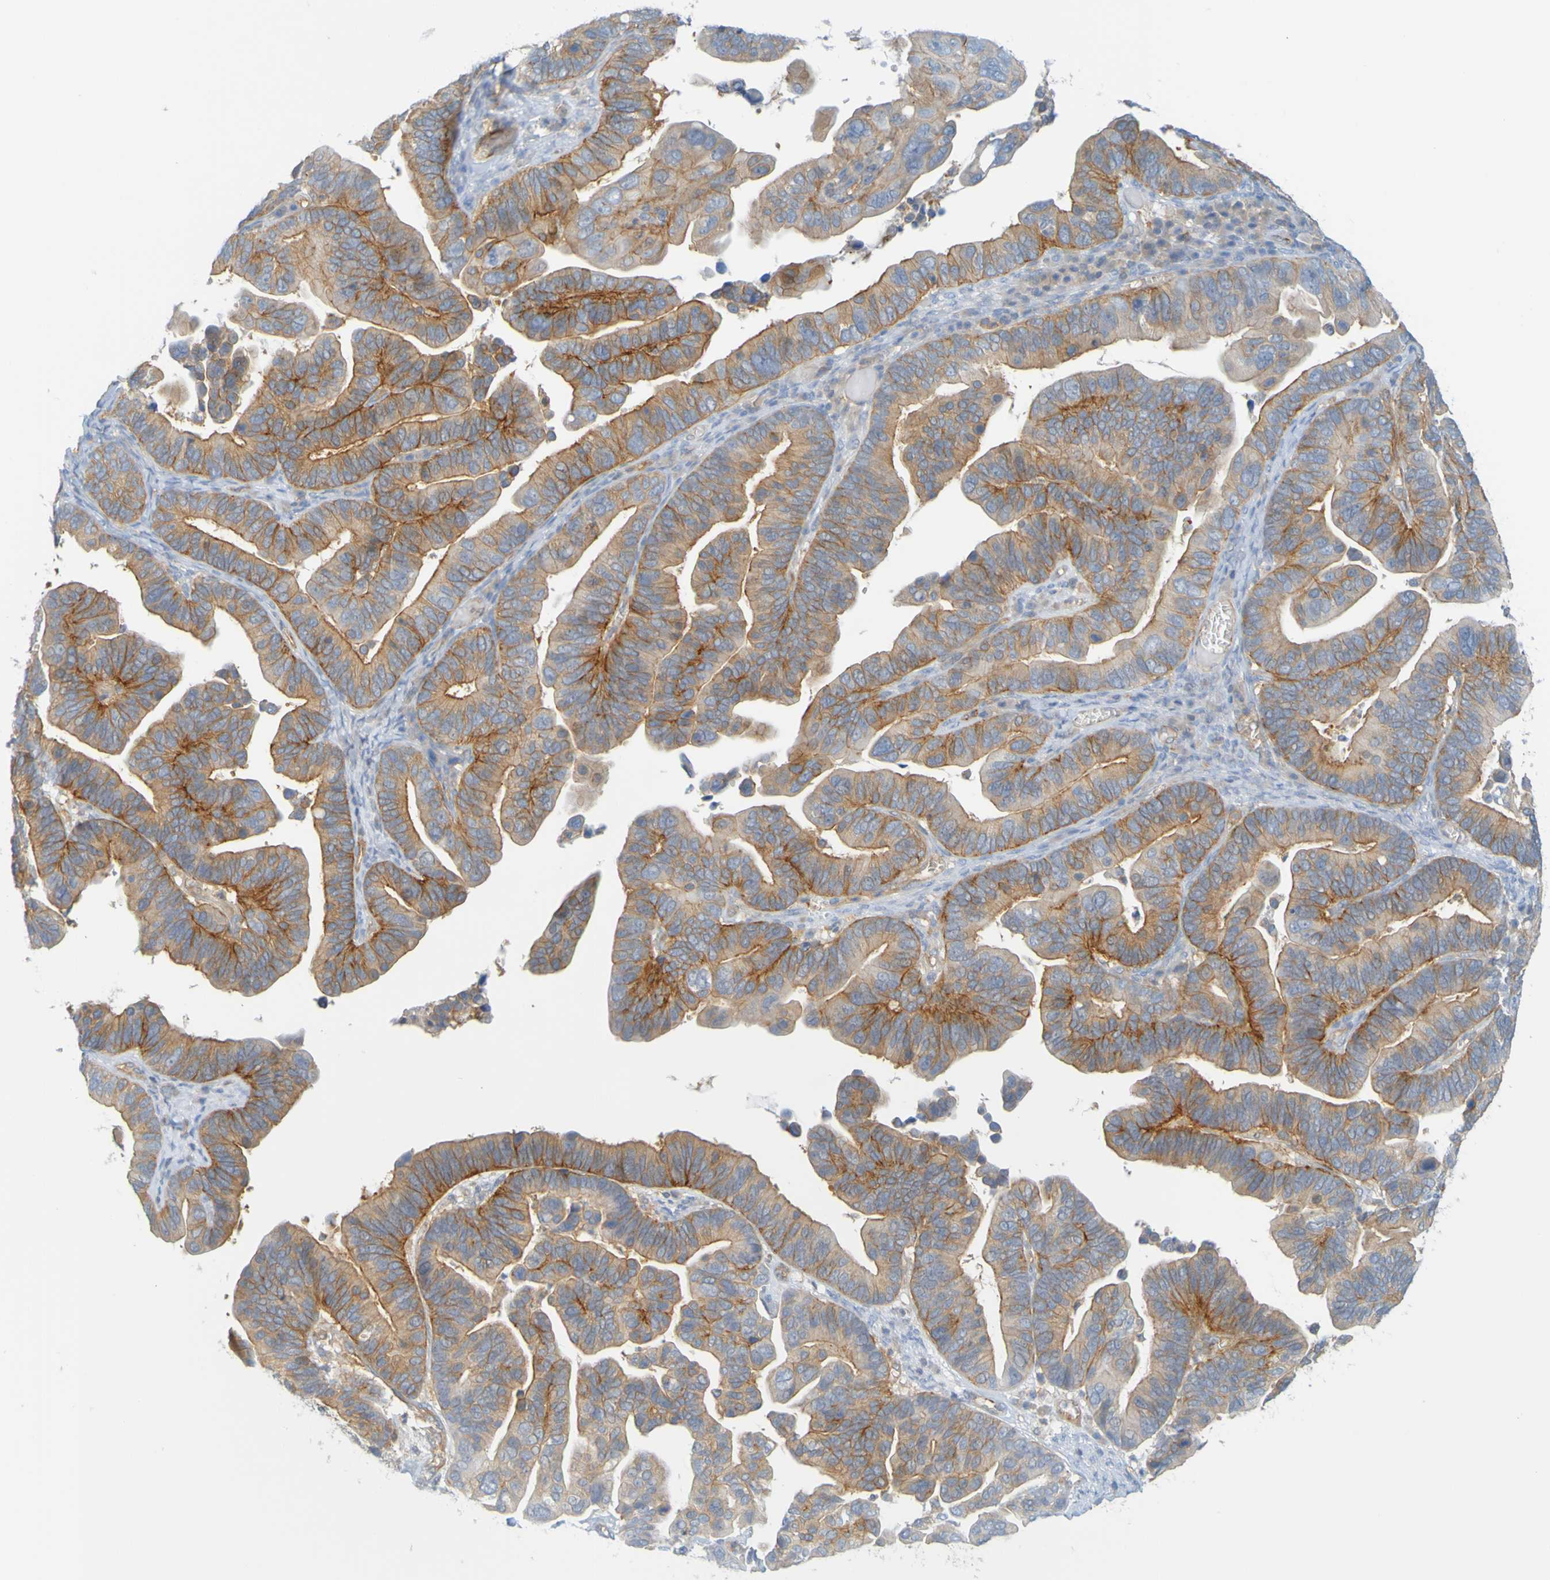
{"staining": {"intensity": "moderate", "quantity": ">75%", "location": "cytoplasmic/membranous"}, "tissue": "ovarian cancer", "cell_type": "Tumor cells", "image_type": "cancer", "snomed": [{"axis": "morphology", "description": "Cystadenocarcinoma, serous, NOS"}, {"axis": "topography", "description": "Ovary"}], "caption": "Serous cystadenocarcinoma (ovarian) stained with a brown dye shows moderate cytoplasmic/membranous positive expression in about >75% of tumor cells.", "gene": "APPL1", "patient": {"sex": "female", "age": 56}}